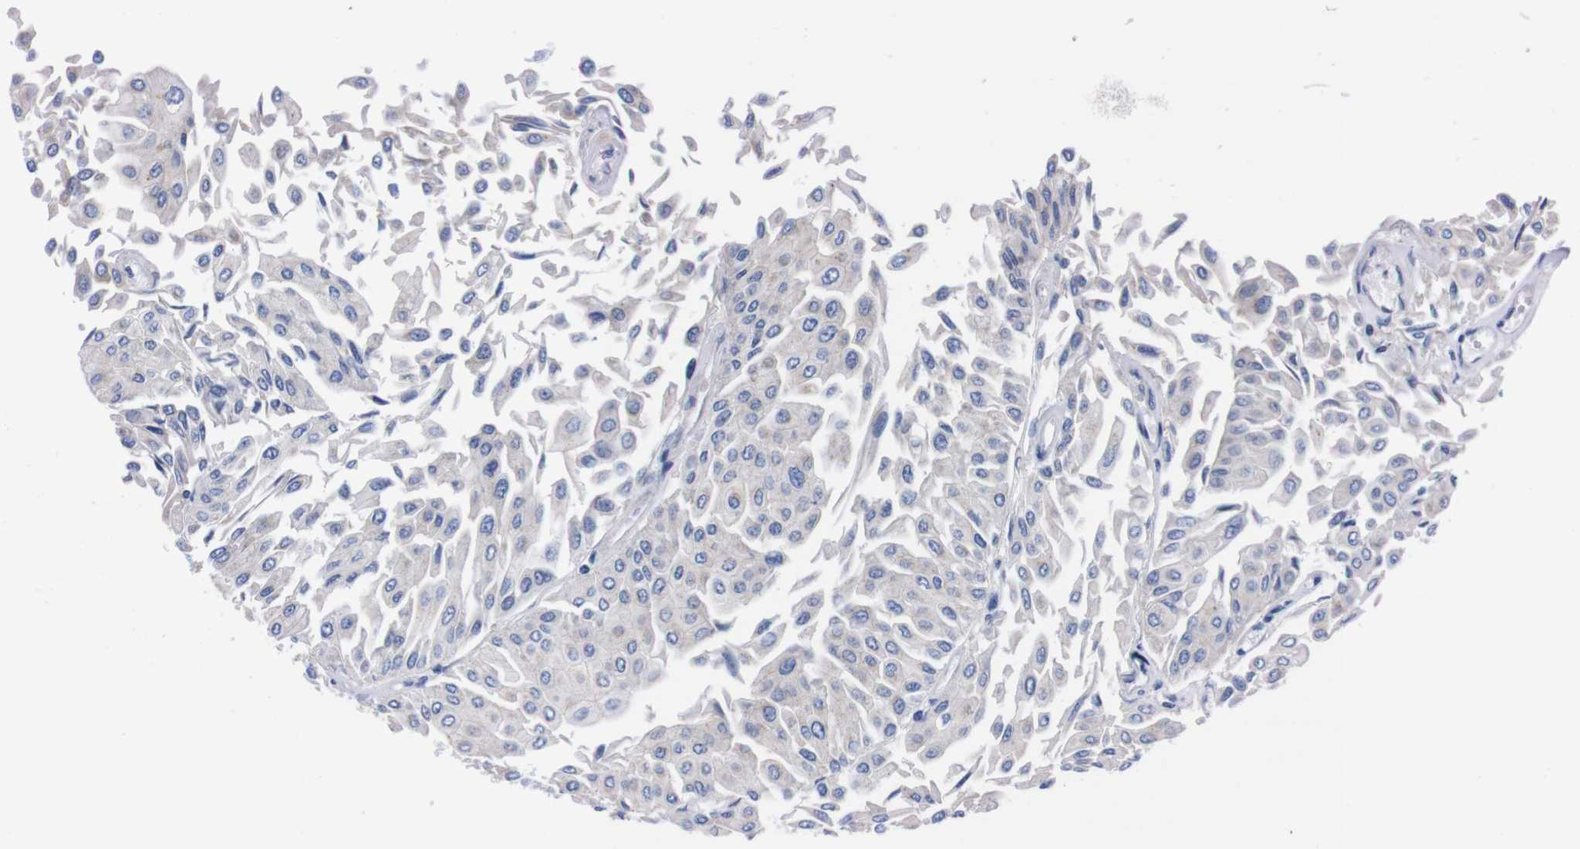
{"staining": {"intensity": "negative", "quantity": "none", "location": "none"}, "tissue": "urothelial cancer", "cell_type": "Tumor cells", "image_type": "cancer", "snomed": [{"axis": "morphology", "description": "Urothelial carcinoma, Low grade"}, {"axis": "topography", "description": "Urinary bladder"}], "caption": "Immunohistochemical staining of human urothelial cancer exhibits no significant staining in tumor cells. (DAB immunohistochemistry (IHC) with hematoxylin counter stain).", "gene": "FAM210A", "patient": {"sex": "male", "age": 67}}